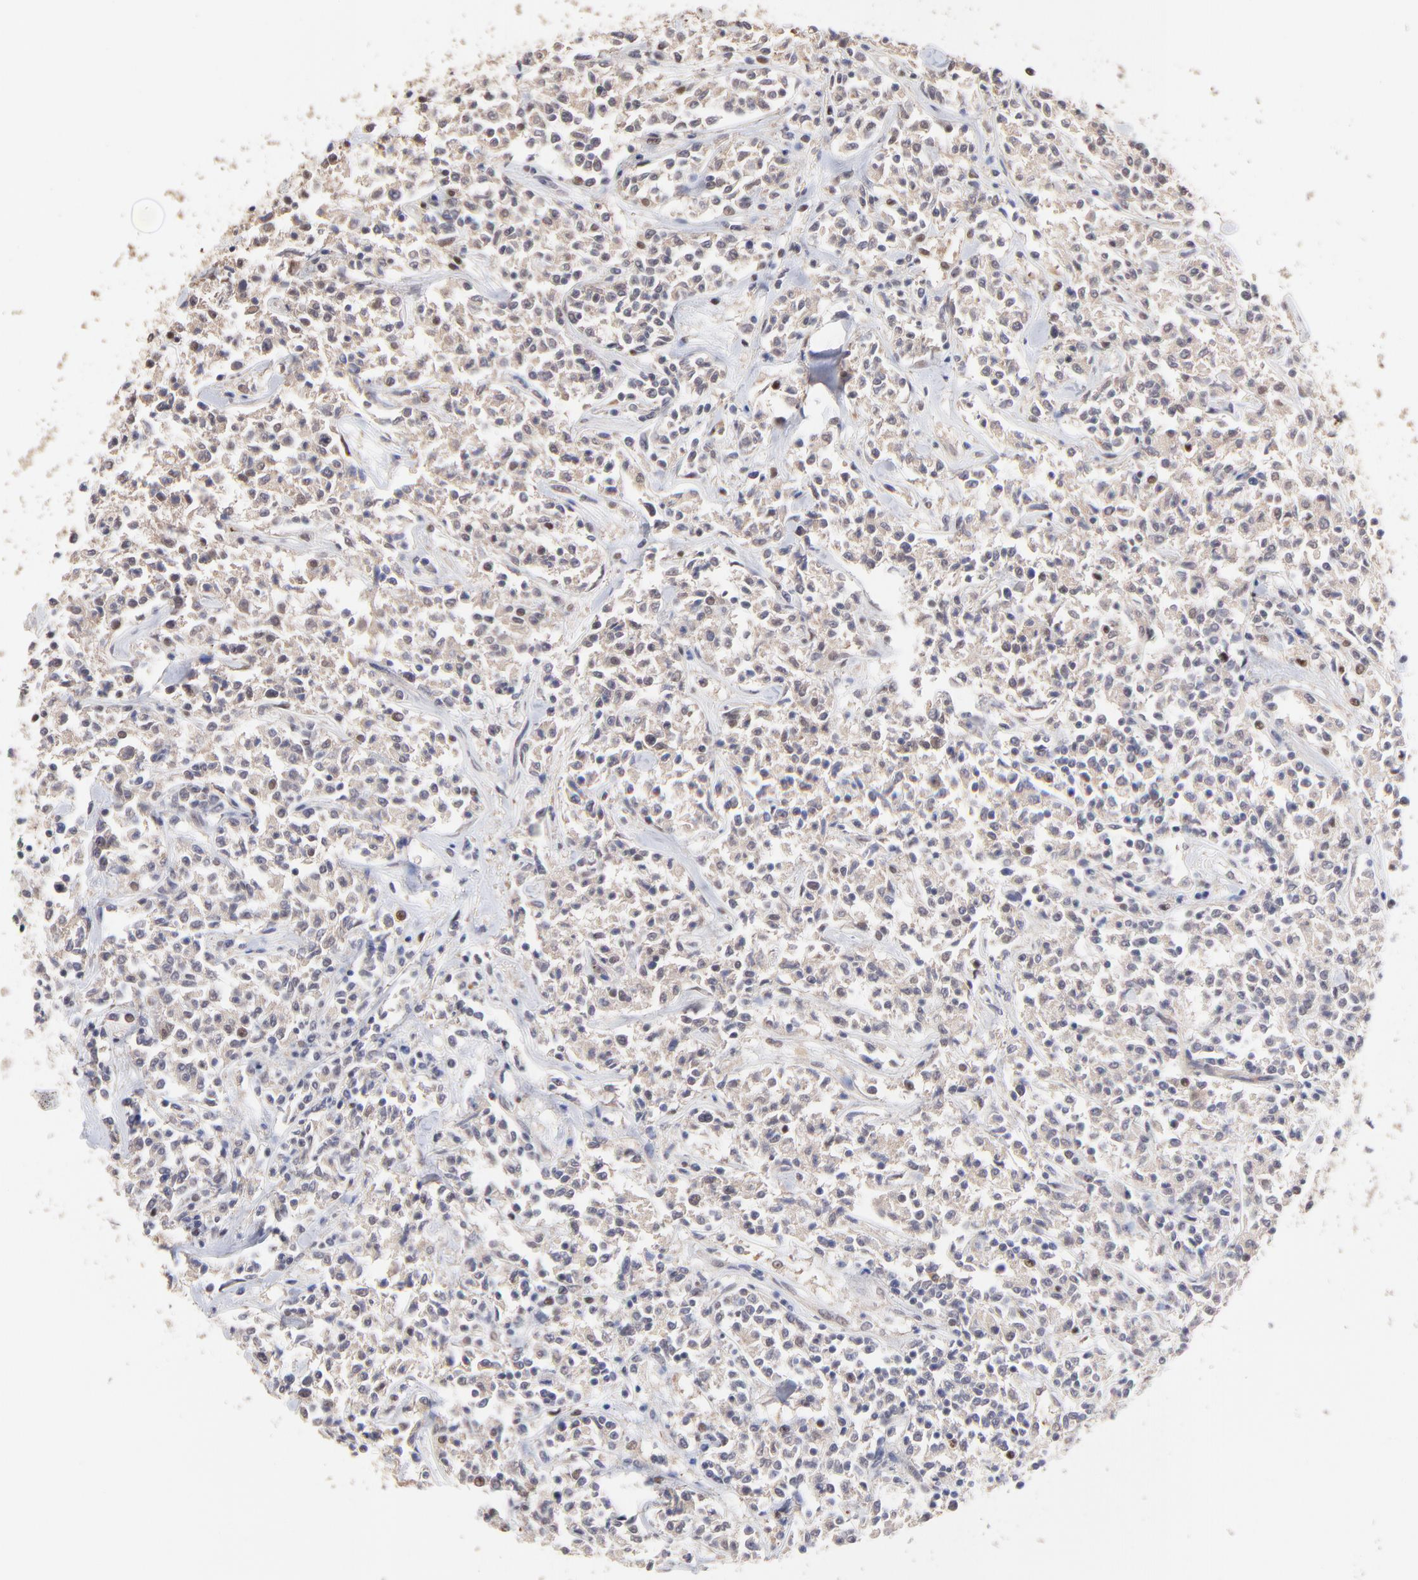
{"staining": {"intensity": "weak", "quantity": "25%-75%", "location": "cytoplasmic/membranous"}, "tissue": "lymphoma", "cell_type": "Tumor cells", "image_type": "cancer", "snomed": [{"axis": "morphology", "description": "Malignant lymphoma, non-Hodgkin's type, Low grade"}, {"axis": "topography", "description": "Small intestine"}], "caption": "Immunohistochemistry image of malignant lymphoma, non-Hodgkin's type (low-grade) stained for a protein (brown), which demonstrates low levels of weak cytoplasmic/membranous positivity in about 25%-75% of tumor cells.", "gene": "PSMD14", "patient": {"sex": "female", "age": 59}}